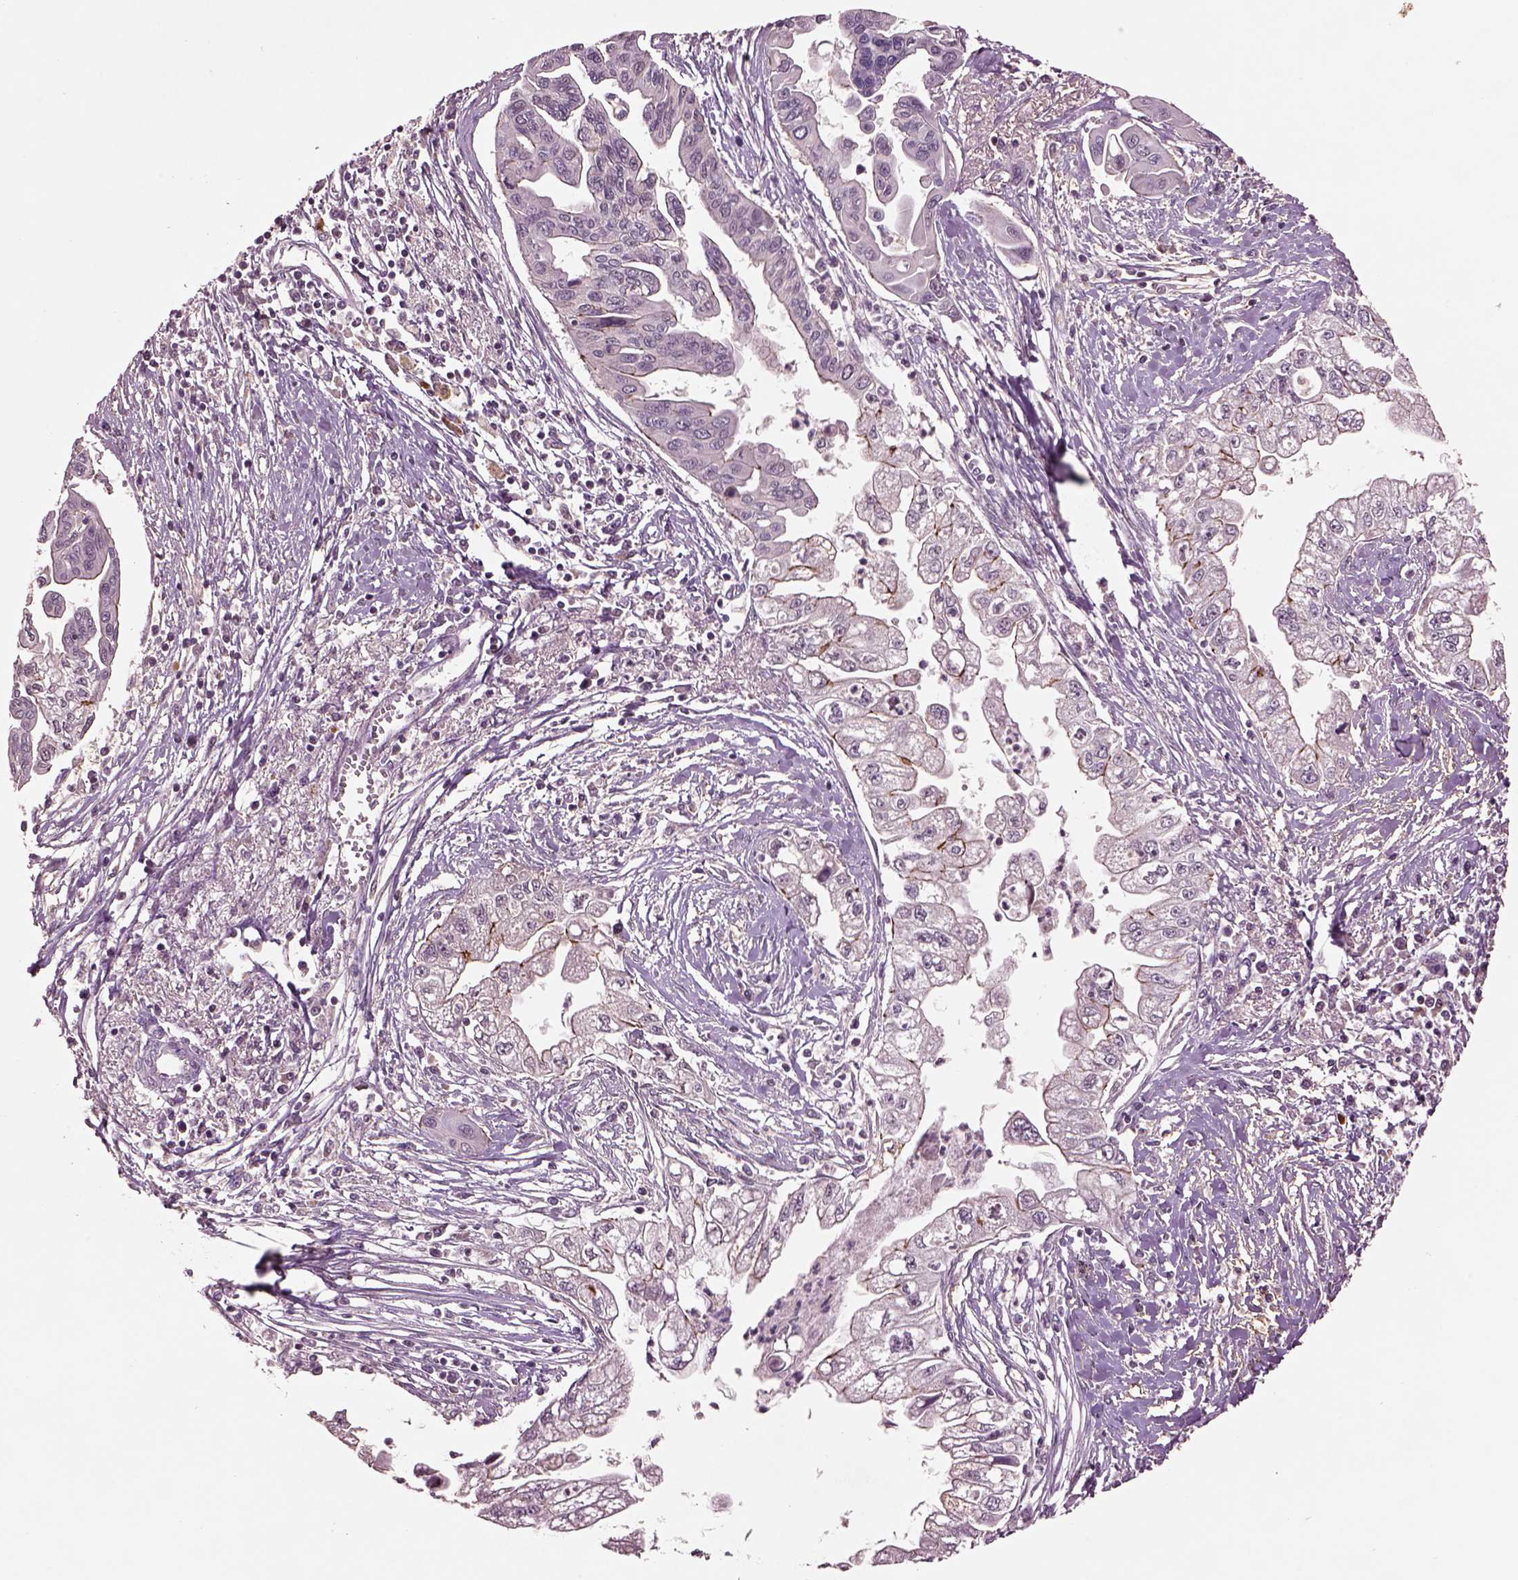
{"staining": {"intensity": "negative", "quantity": "none", "location": "none"}, "tissue": "pancreatic cancer", "cell_type": "Tumor cells", "image_type": "cancer", "snomed": [{"axis": "morphology", "description": "Adenocarcinoma, NOS"}, {"axis": "topography", "description": "Pancreas"}], "caption": "The image reveals no significant expression in tumor cells of pancreatic cancer (adenocarcinoma).", "gene": "MTHFS", "patient": {"sex": "male", "age": 70}}